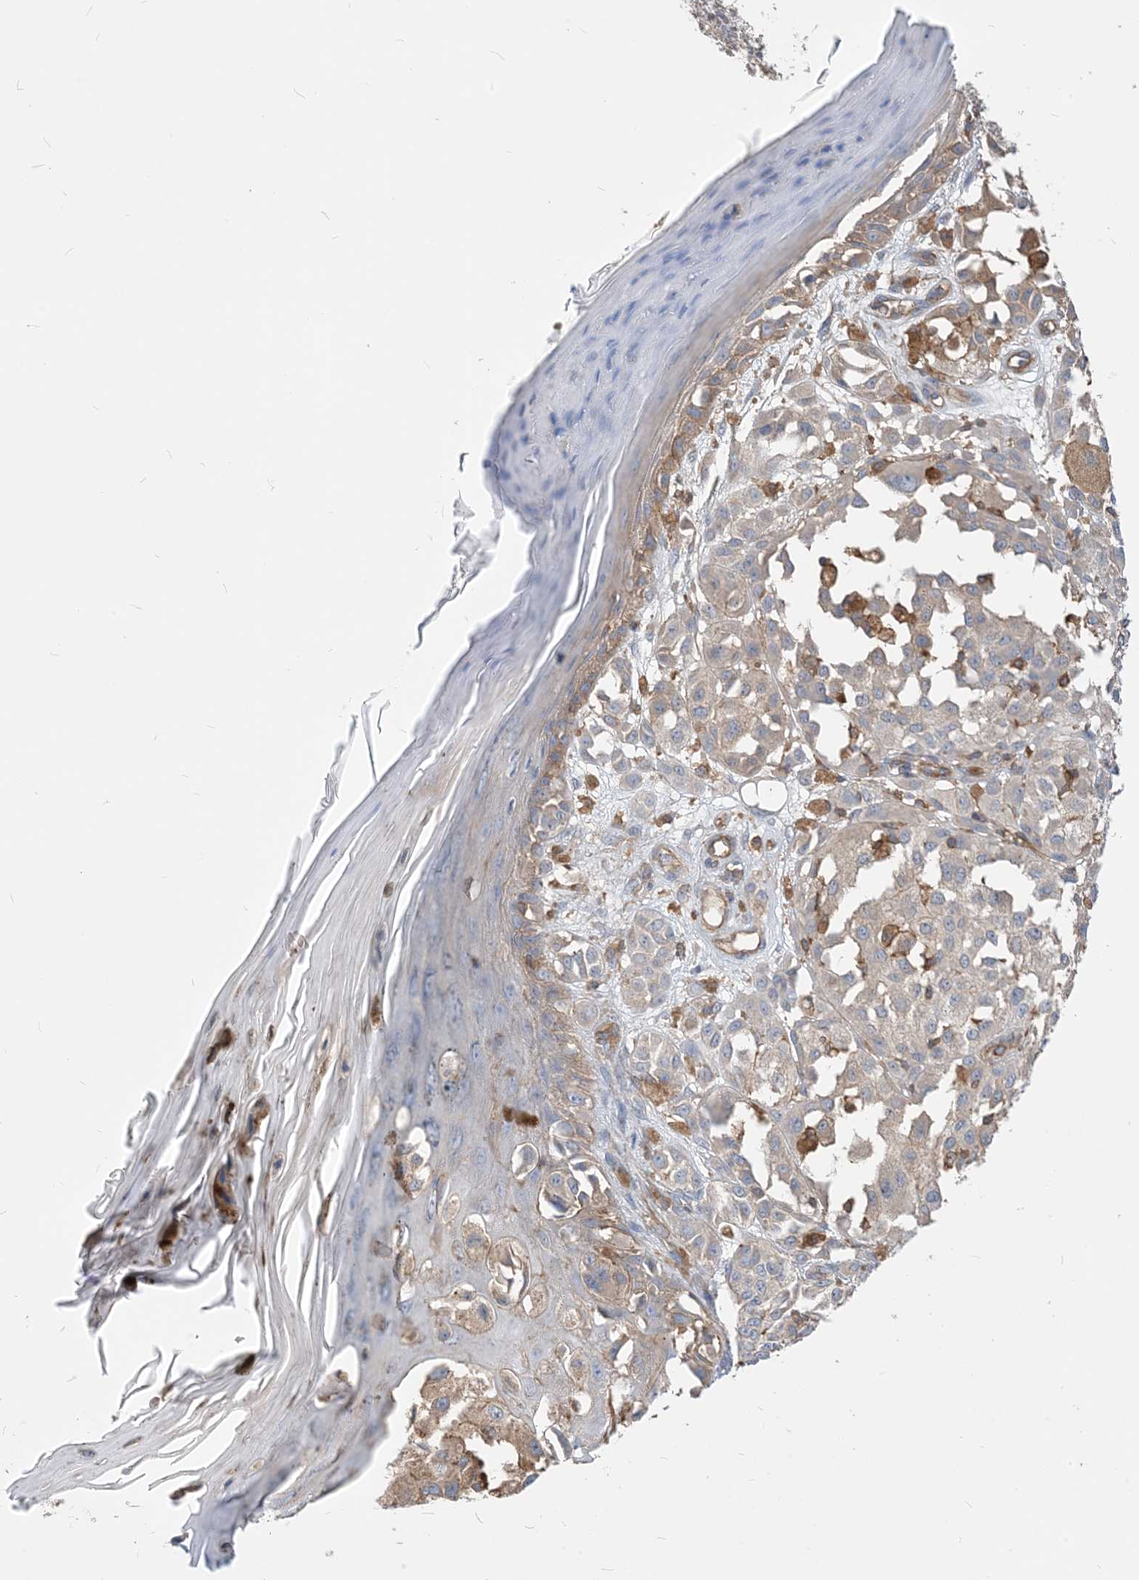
{"staining": {"intensity": "moderate", "quantity": "<25%", "location": "cytoplasmic/membranous"}, "tissue": "melanoma", "cell_type": "Tumor cells", "image_type": "cancer", "snomed": [{"axis": "morphology", "description": "Malignant melanoma, NOS"}, {"axis": "topography", "description": "Skin of leg"}], "caption": "Malignant melanoma was stained to show a protein in brown. There is low levels of moderate cytoplasmic/membranous positivity in about <25% of tumor cells.", "gene": "PARVG", "patient": {"sex": "female", "age": 72}}